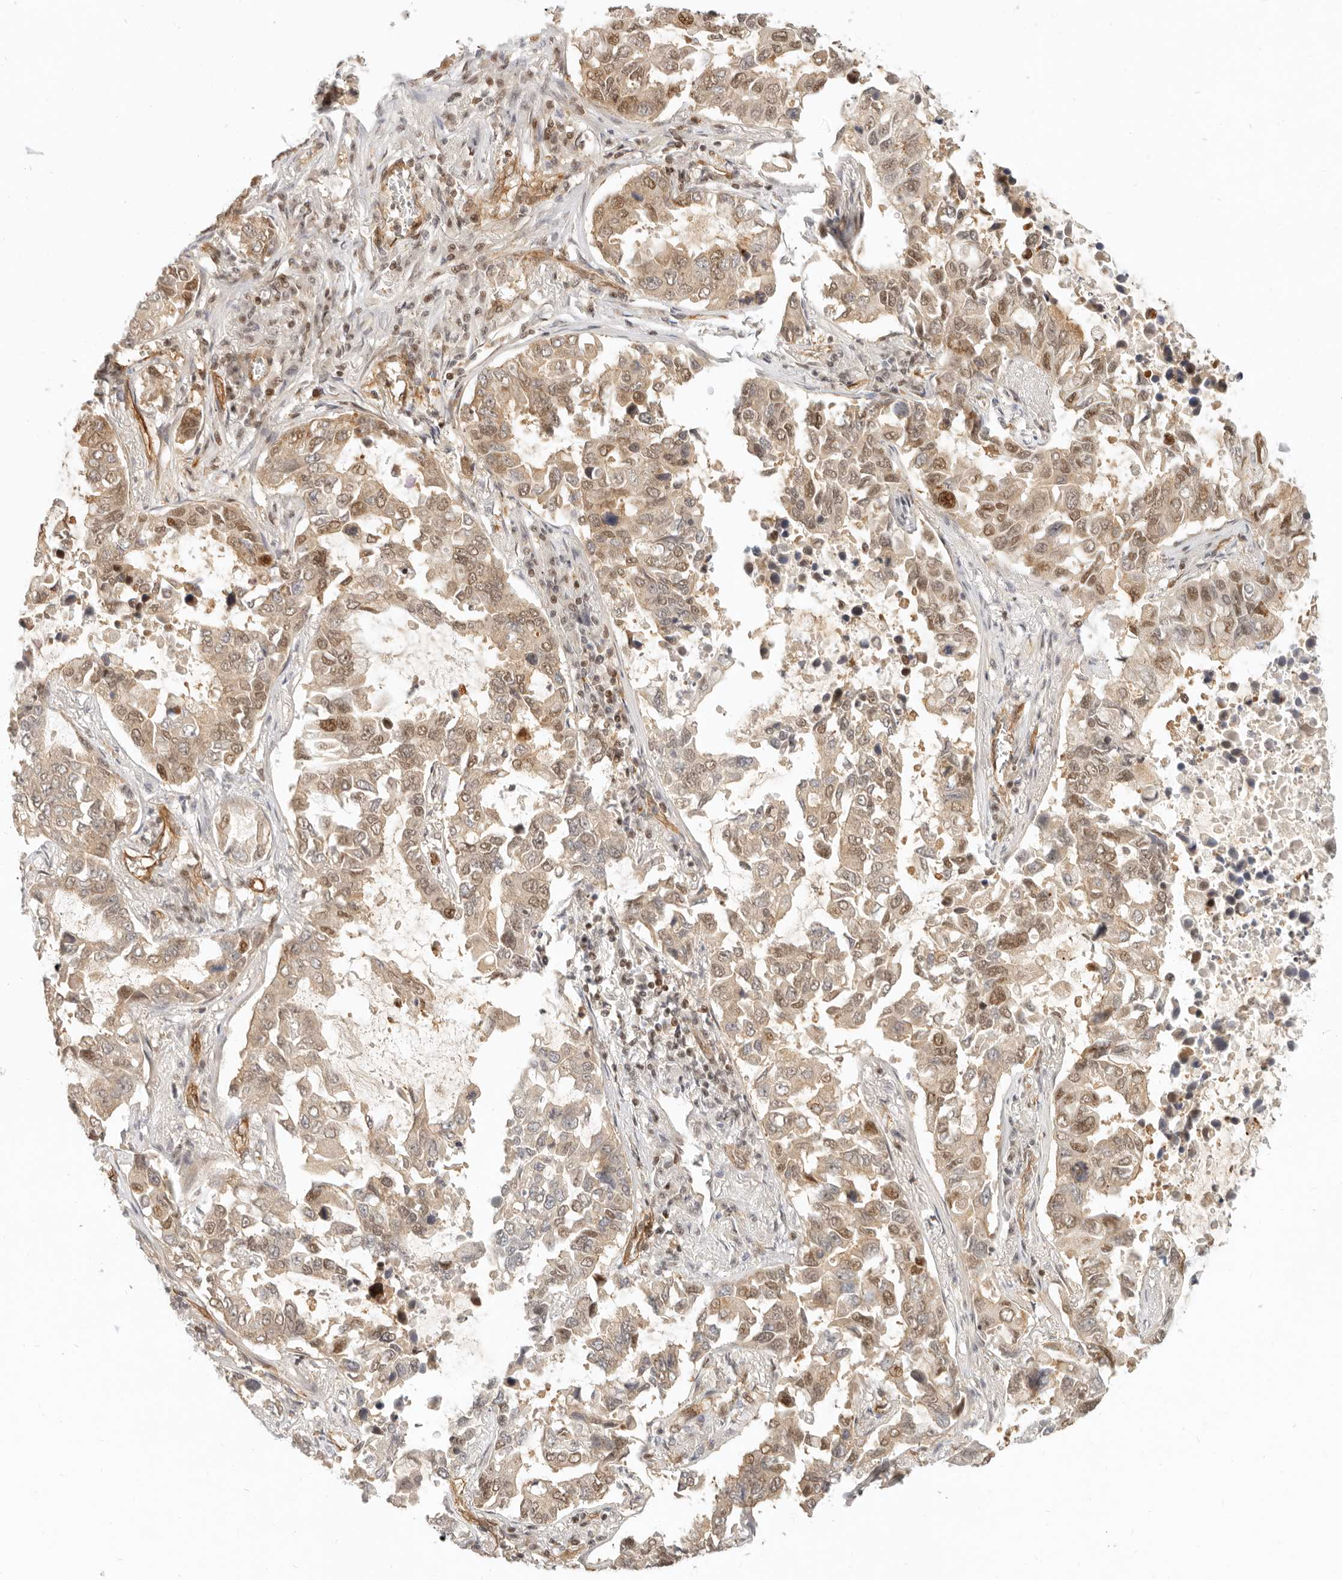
{"staining": {"intensity": "moderate", "quantity": ">75%", "location": "cytoplasmic/membranous,nuclear"}, "tissue": "lung cancer", "cell_type": "Tumor cells", "image_type": "cancer", "snomed": [{"axis": "morphology", "description": "Adenocarcinoma, NOS"}, {"axis": "topography", "description": "Lung"}], "caption": "Protein staining by IHC exhibits moderate cytoplasmic/membranous and nuclear positivity in about >75% of tumor cells in lung adenocarcinoma.", "gene": "BAP1", "patient": {"sex": "male", "age": 64}}